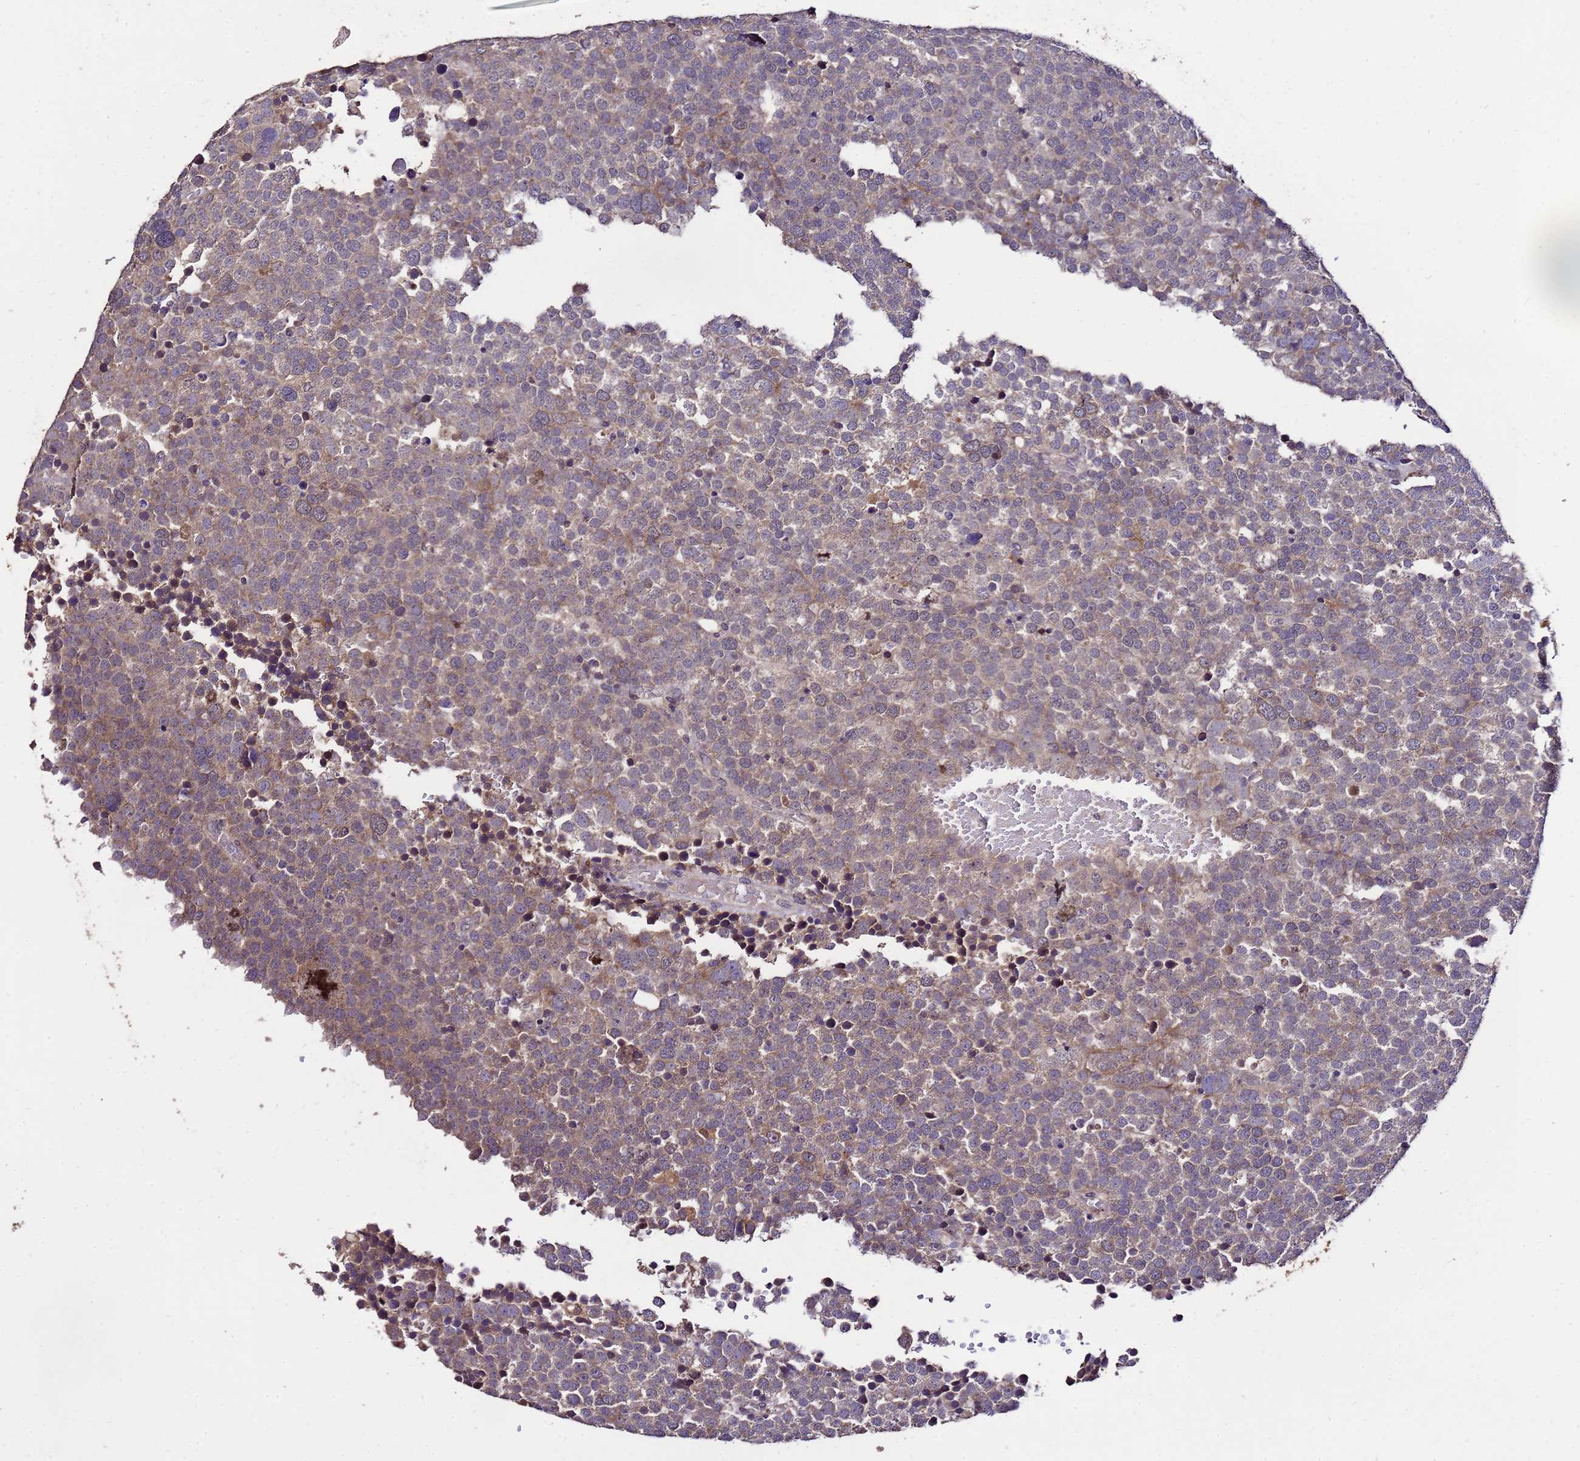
{"staining": {"intensity": "moderate", "quantity": "25%-75%", "location": "cytoplasmic/membranous"}, "tissue": "testis cancer", "cell_type": "Tumor cells", "image_type": "cancer", "snomed": [{"axis": "morphology", "description": "Seminoma, NOS"}, {"axis": "topography", "description": "Testis"}], "caption": "Testis cancer (seminoma) stained for a protein demonstrates moderate cytoplasmic/membranous positivity in tumor cells.", "gene": "ZNF329", "patient": {"sex": "male", "age": 71}}